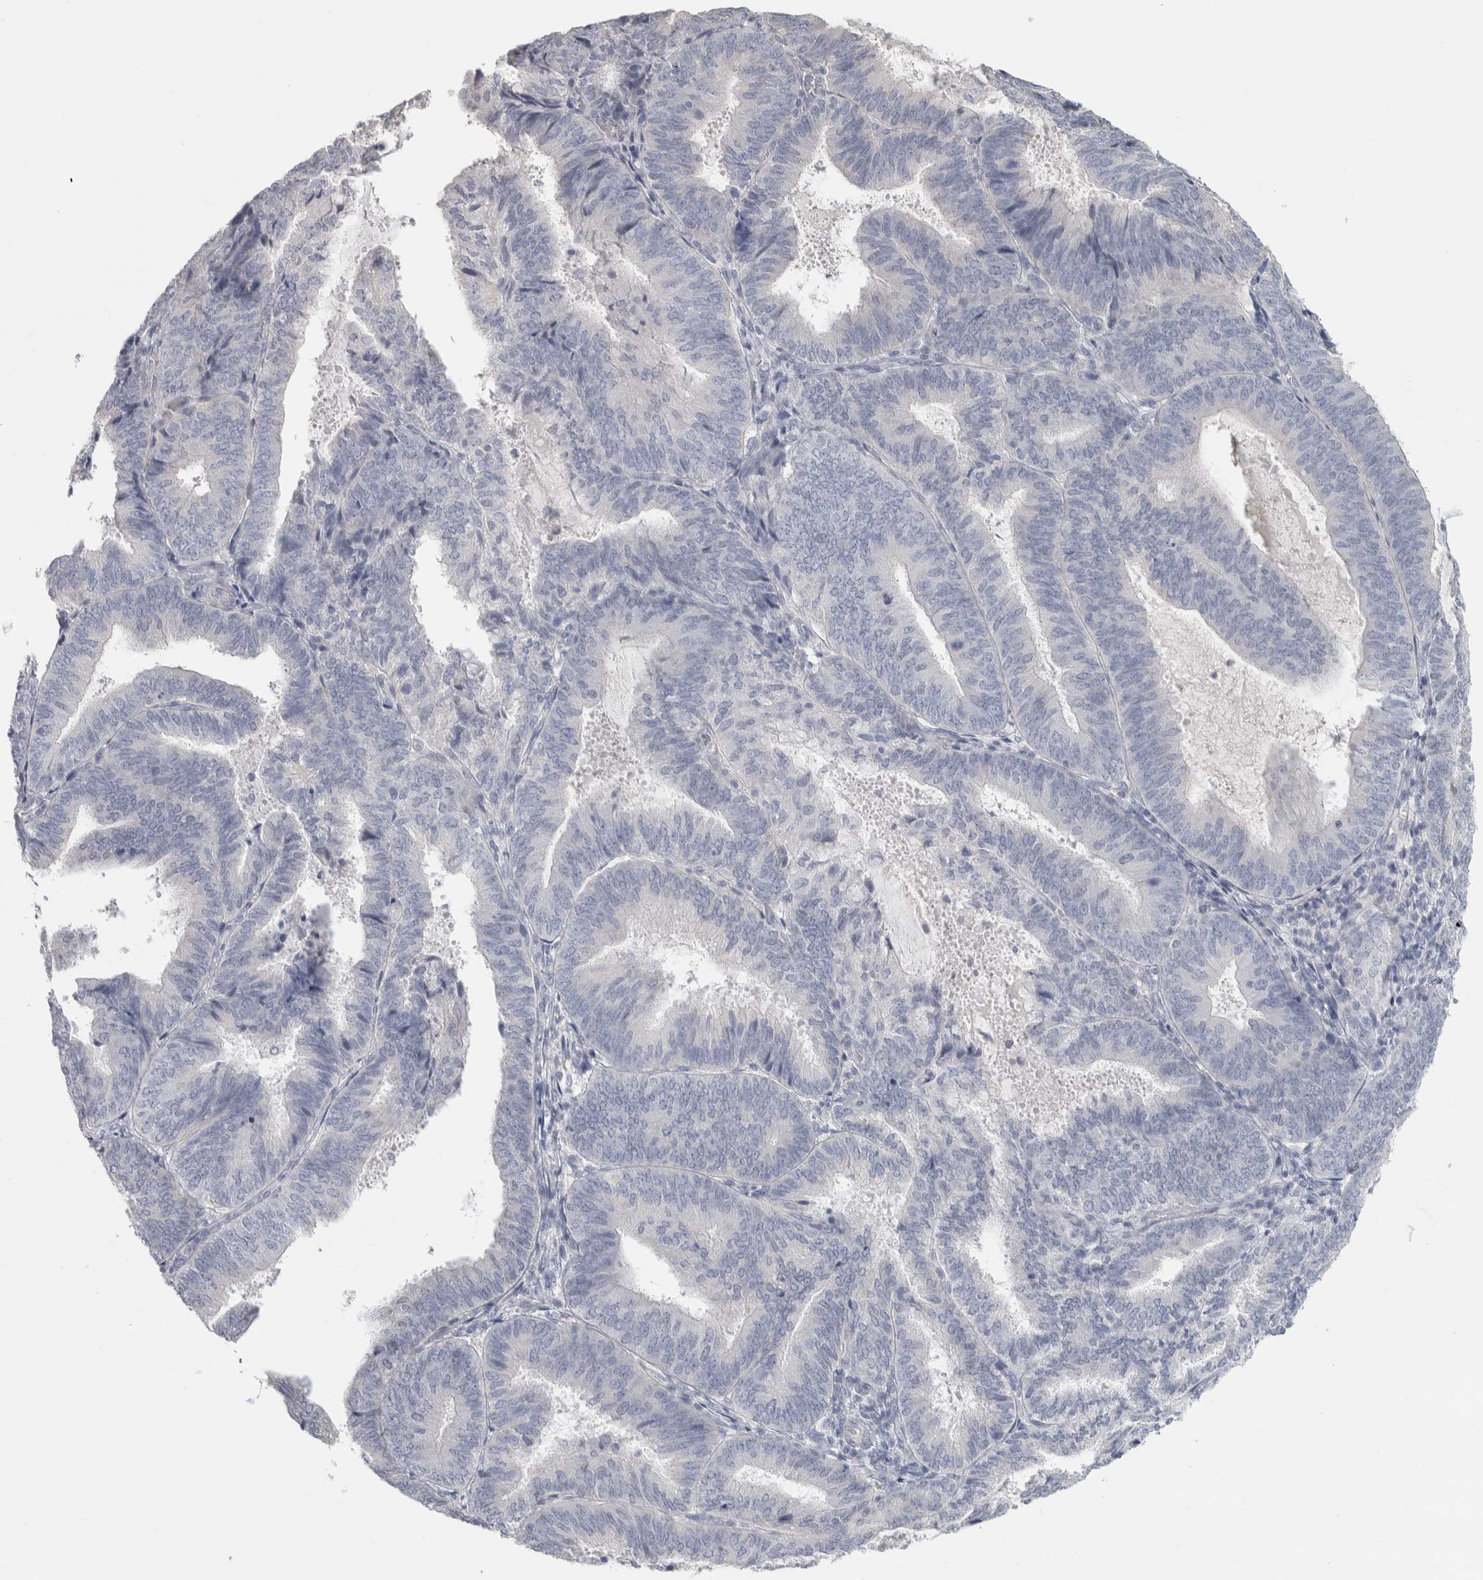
{"staining": {"intensity": "negative", "quantity": "none", "location": "none"}, "tissue": "endometrial cancer", "cell_type": "Tumor cells", "image_type": "cancer", "snomed": [{"axis": "morphology", "description": "Adenocarcinoma, NOS"}, {"axis": "topography", "description": "Endometrium"}], "caption": "Immunohistochemistry of human endometrial cancer (adenocarcinoma) reveals no staining in tumor cells. (DAB IHC visualized using brightfield microscopy, high magnification).", "gene": "DCXR", "patient": {"sex": "female", "age": 81}}